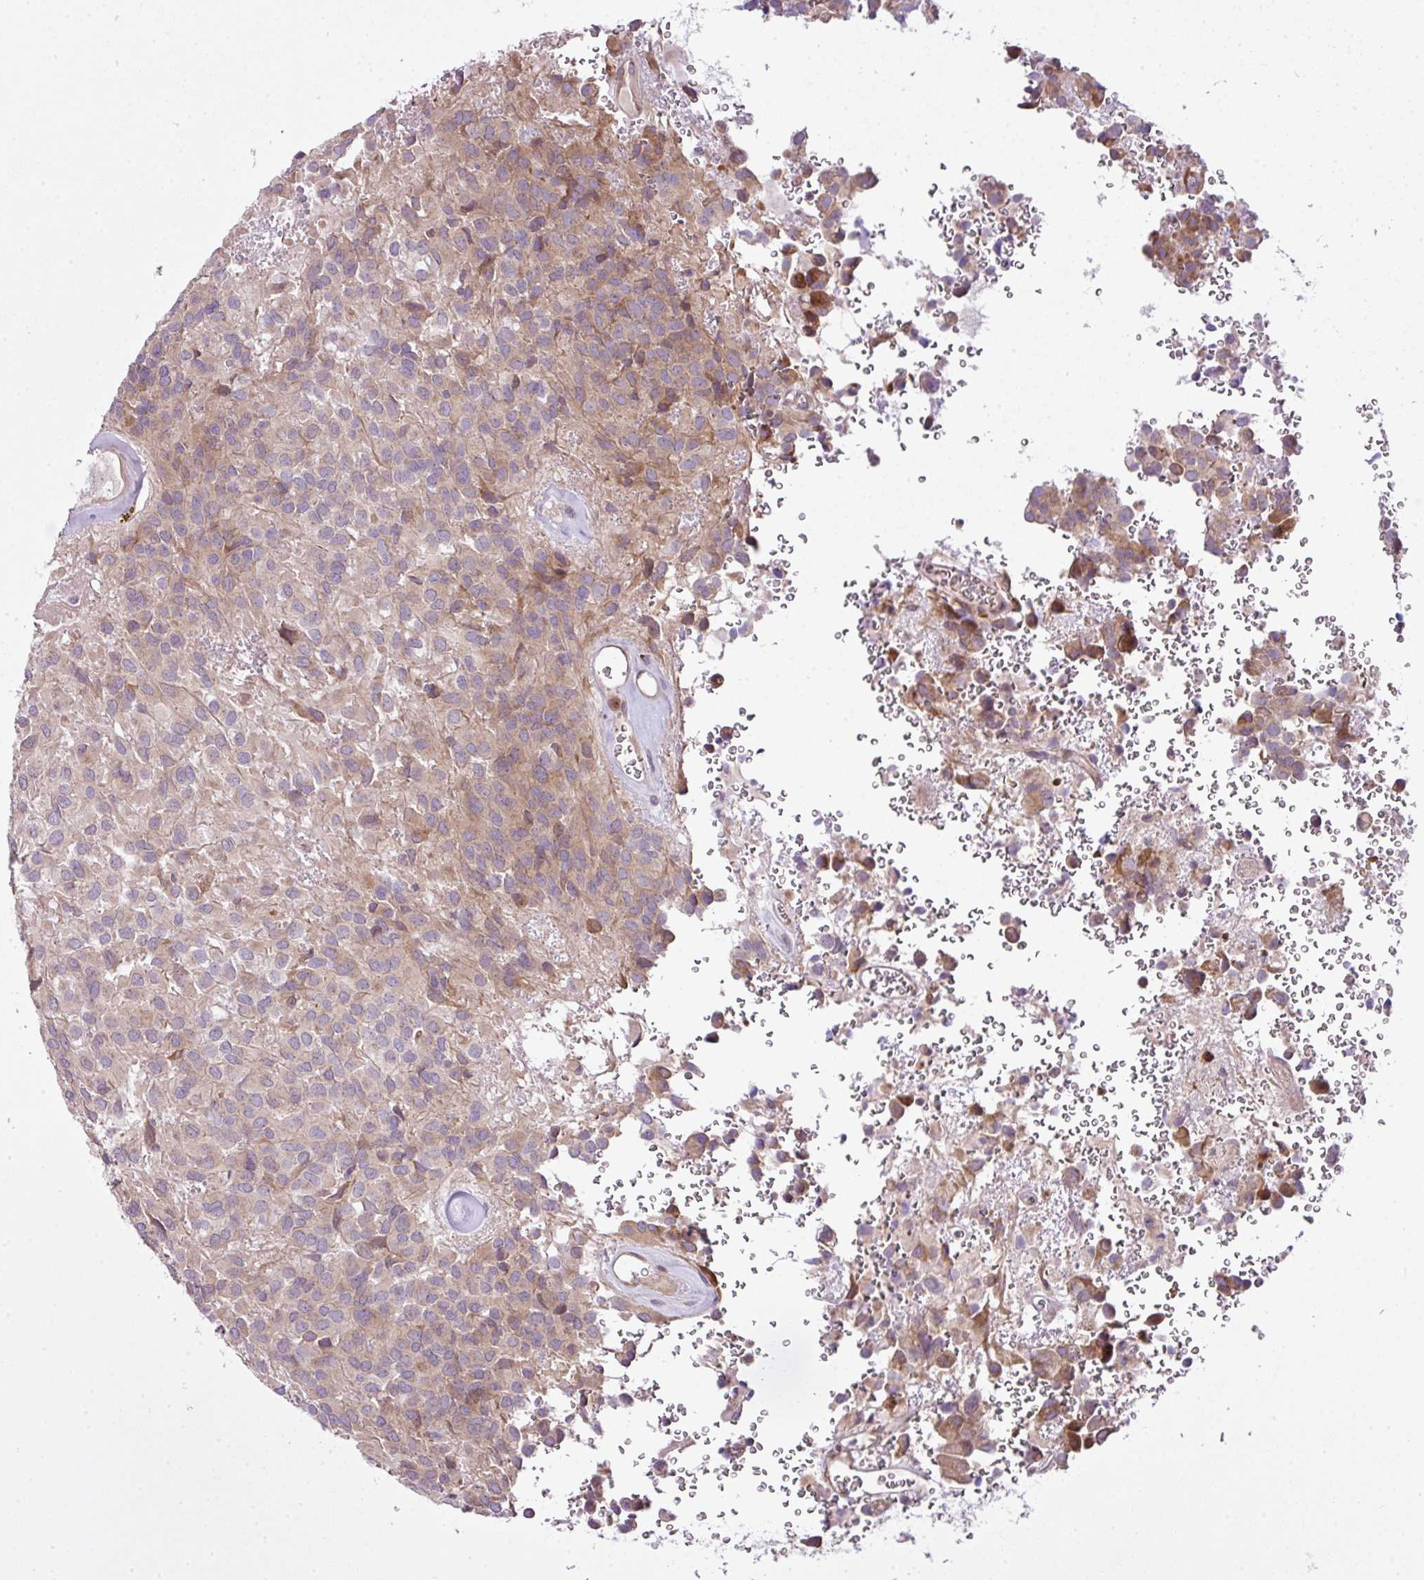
{"staining": {"intensity": "weak", "quantity": ">75%", "location": "cytoplasmic/membranous"}, "tissue": "glioma", "cell_type": "Tumor cells", "image_type": "cancer", "snomed": [{"axis": "morphology", "description": "Glioma, malignant, Low grade"}, {"axis": "topography", "description": "Brain"}], "caption": "Immunohistochemical staining of glioma shows low levels of weak cytoplasmic/membranous protein staining in about >75% of tumor cells. The protein is stained brown, and the nuclei are stained in blue (DAB IHC with brightfield microscopy, high magnification).", "gene": "COX18", "patient": {"sex": "male", "age": 56}}